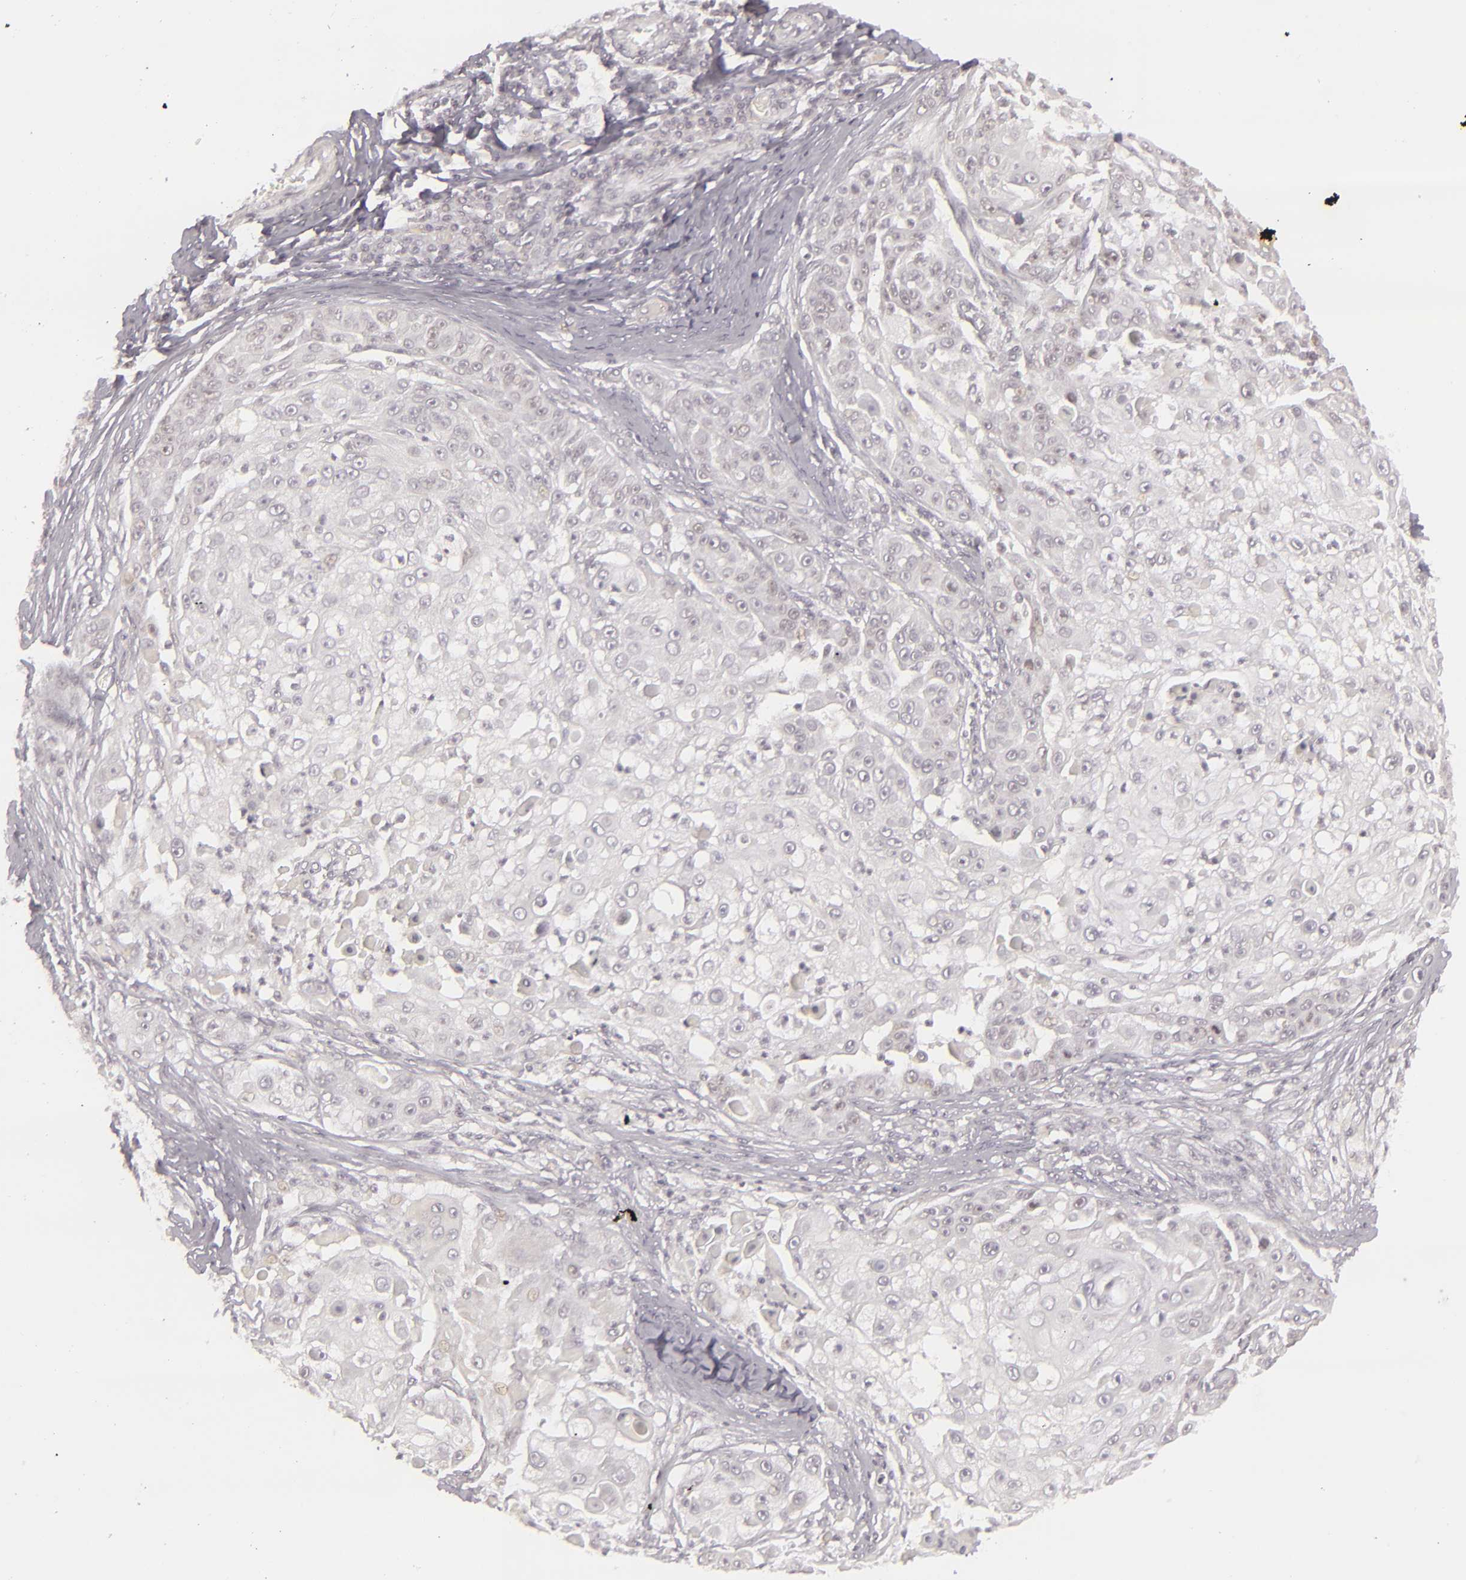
{"staining": {"intensity": "weak", "quantity": "<25%", "location": "cytoplasmic/membranous,nuclear"}, "tissue": "skin cancer", "cell_type": "Tumor cells", "image_type": "cancer", "snomed": [{"axis": "morphology", "description": "Squamous cell carcinoma, NOS"}, {"axis": "topography", "description": "Skin"}], "caption": "There is no significant staining in tumor cells of skin cancer.", "gene": "SIX1", "patient": {"sex": "female", "age": 57}}